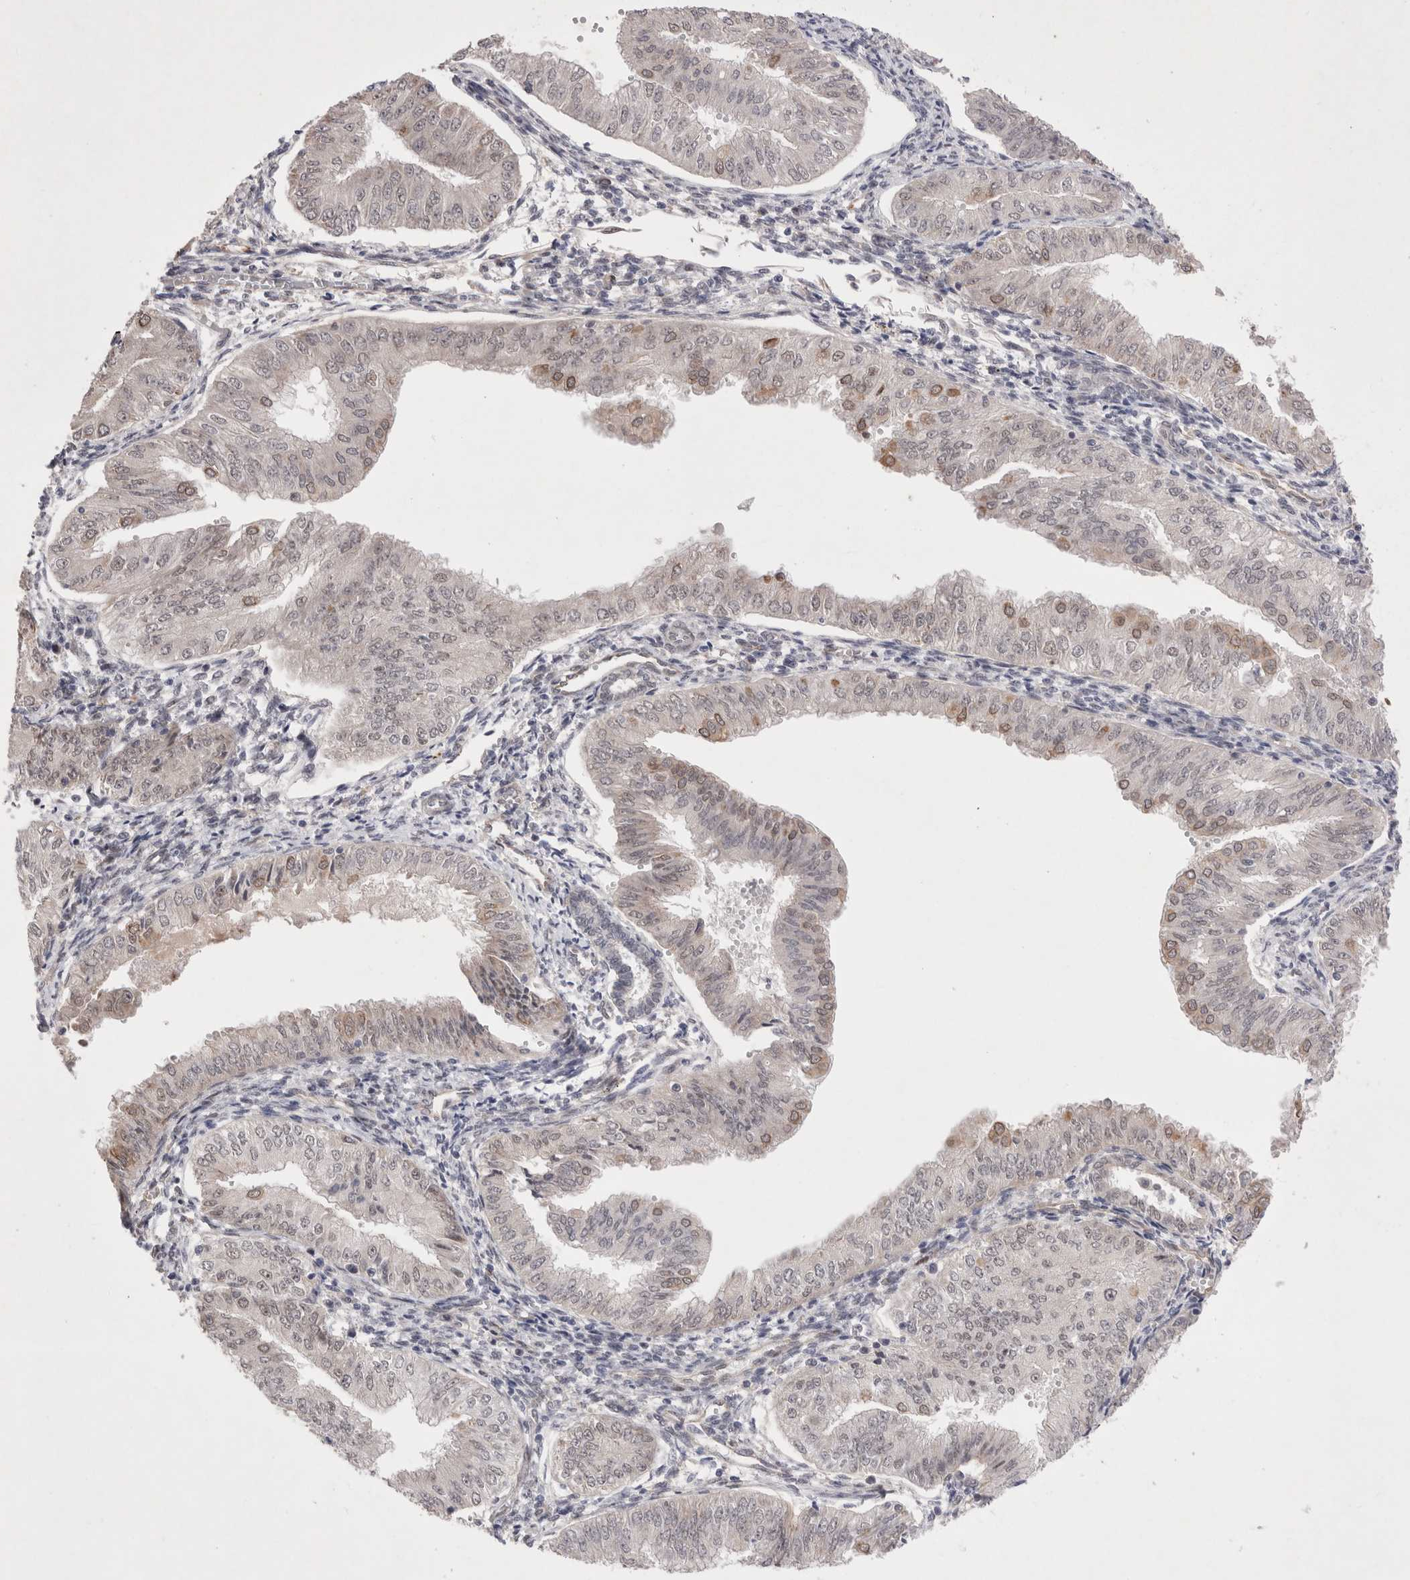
{"staining": {"intensity": "weak", "quantity": "<25%", "location": "nuclear"}, "tissue": "endometrial cancer", "cell_type": "Tumor cells", "image_type": "cancer", "snomed": [{"axis": "morphology", "description": "Normal tissue, NOS"}, {"axis": "morphology", "description": "Adenocarcinoma, NOS"}, {"axis": "topography", "description": "Endometrium"}], "caption": "There is no significant staining in tumor cells of endometrial cancer (adenocarcinoma).", "gene": "GIMAP6", "patient": {"sex": "female", "age": 53}}